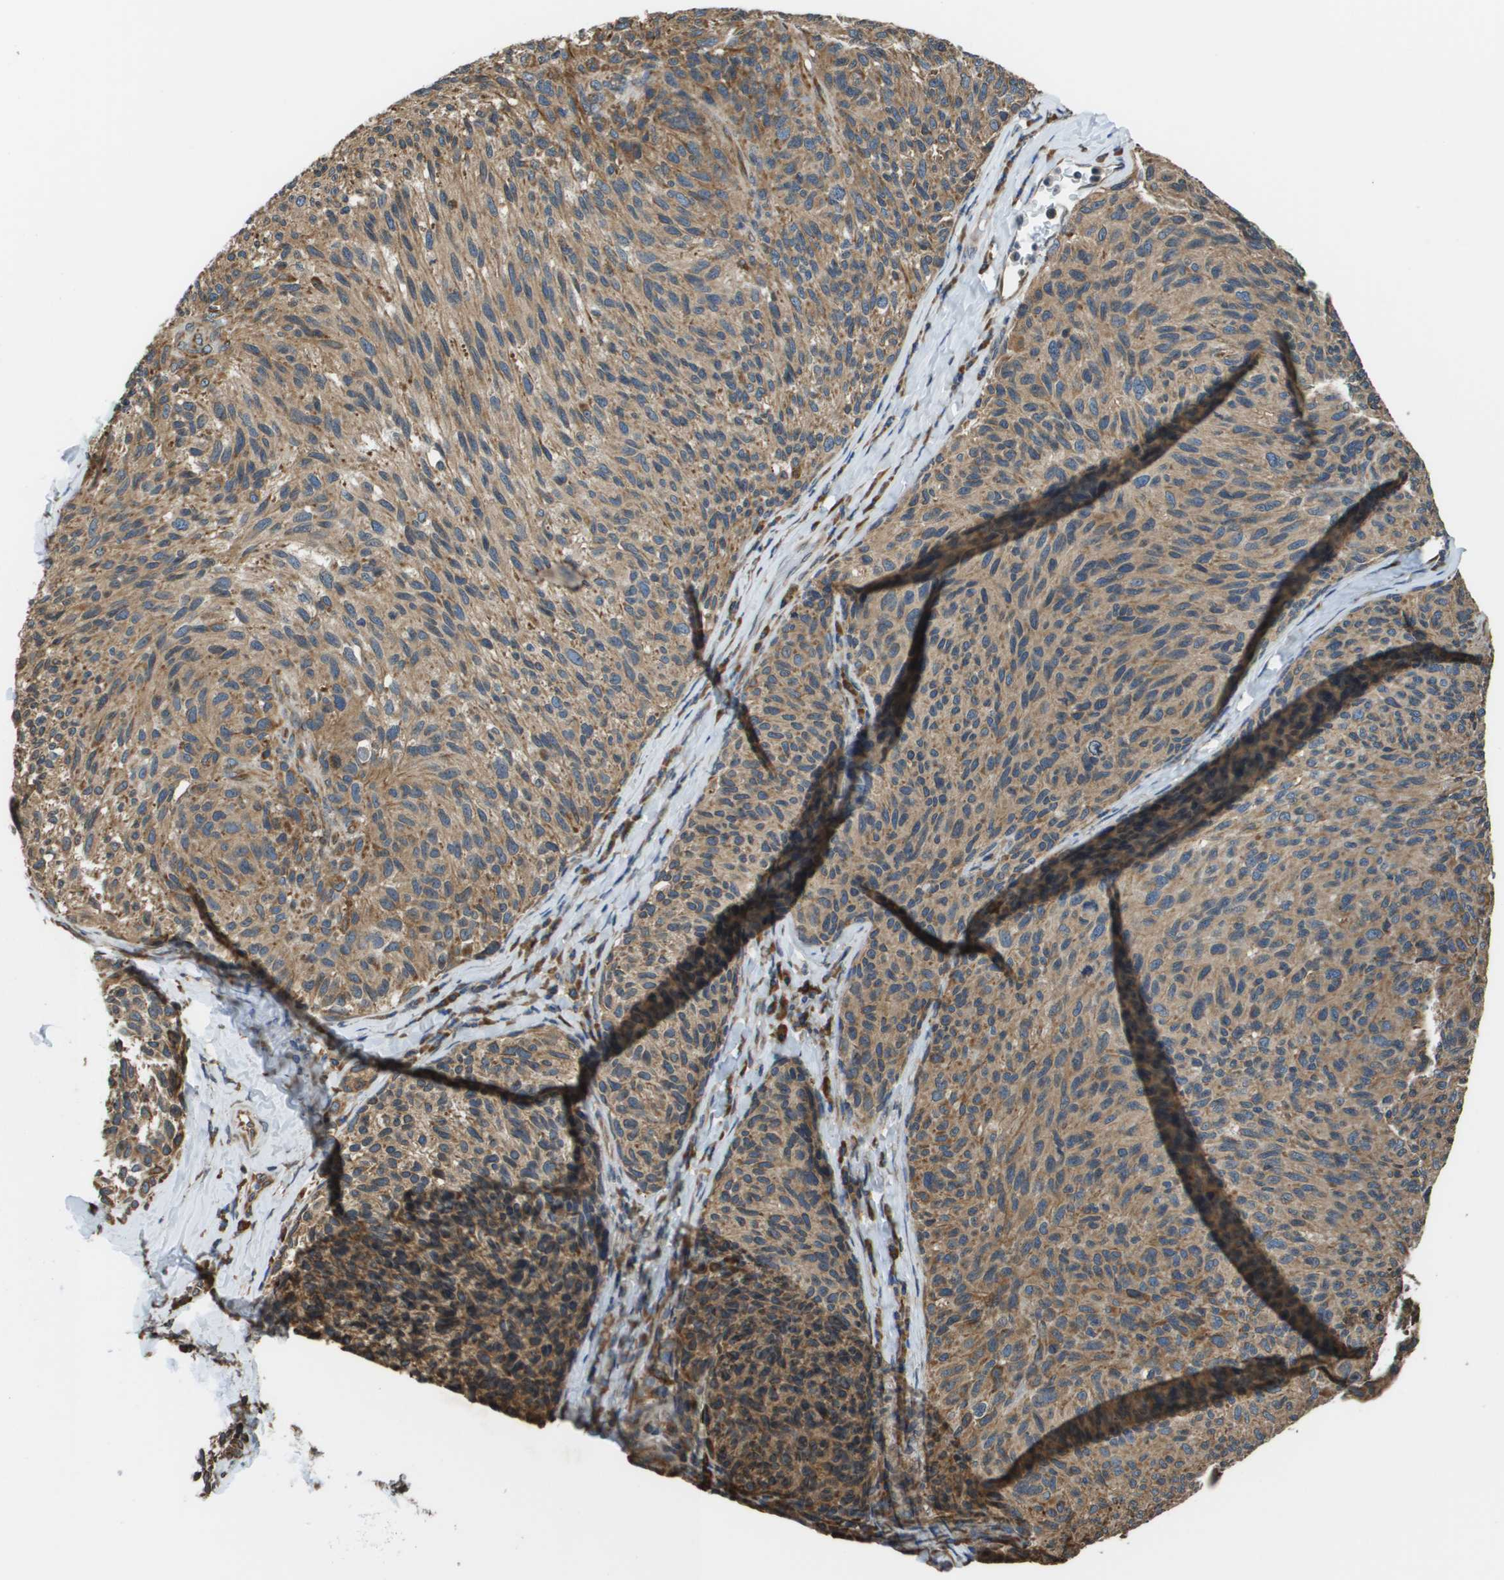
{"staining": {"intensity": "moderate", "quantity": ">75%", "location": "cytoplasmic/membranous"}, "tissue": "melanoma", "cell_type": "Tumor cells", "image_type": "cancer", "snomed": [{"axis": "morphology", "description": "Malignant melanoma, NOS"}, {"axis": "topography", "description": "Skin"}], "caption": "Immunohistochemical staining of malignant melanoma demonstrates medium levels of moderate cytoplasmic/membranous staining in about >75% of tumor cells.", "gene": "SEC62", "patient": {"sex": "female", "age": 73}}